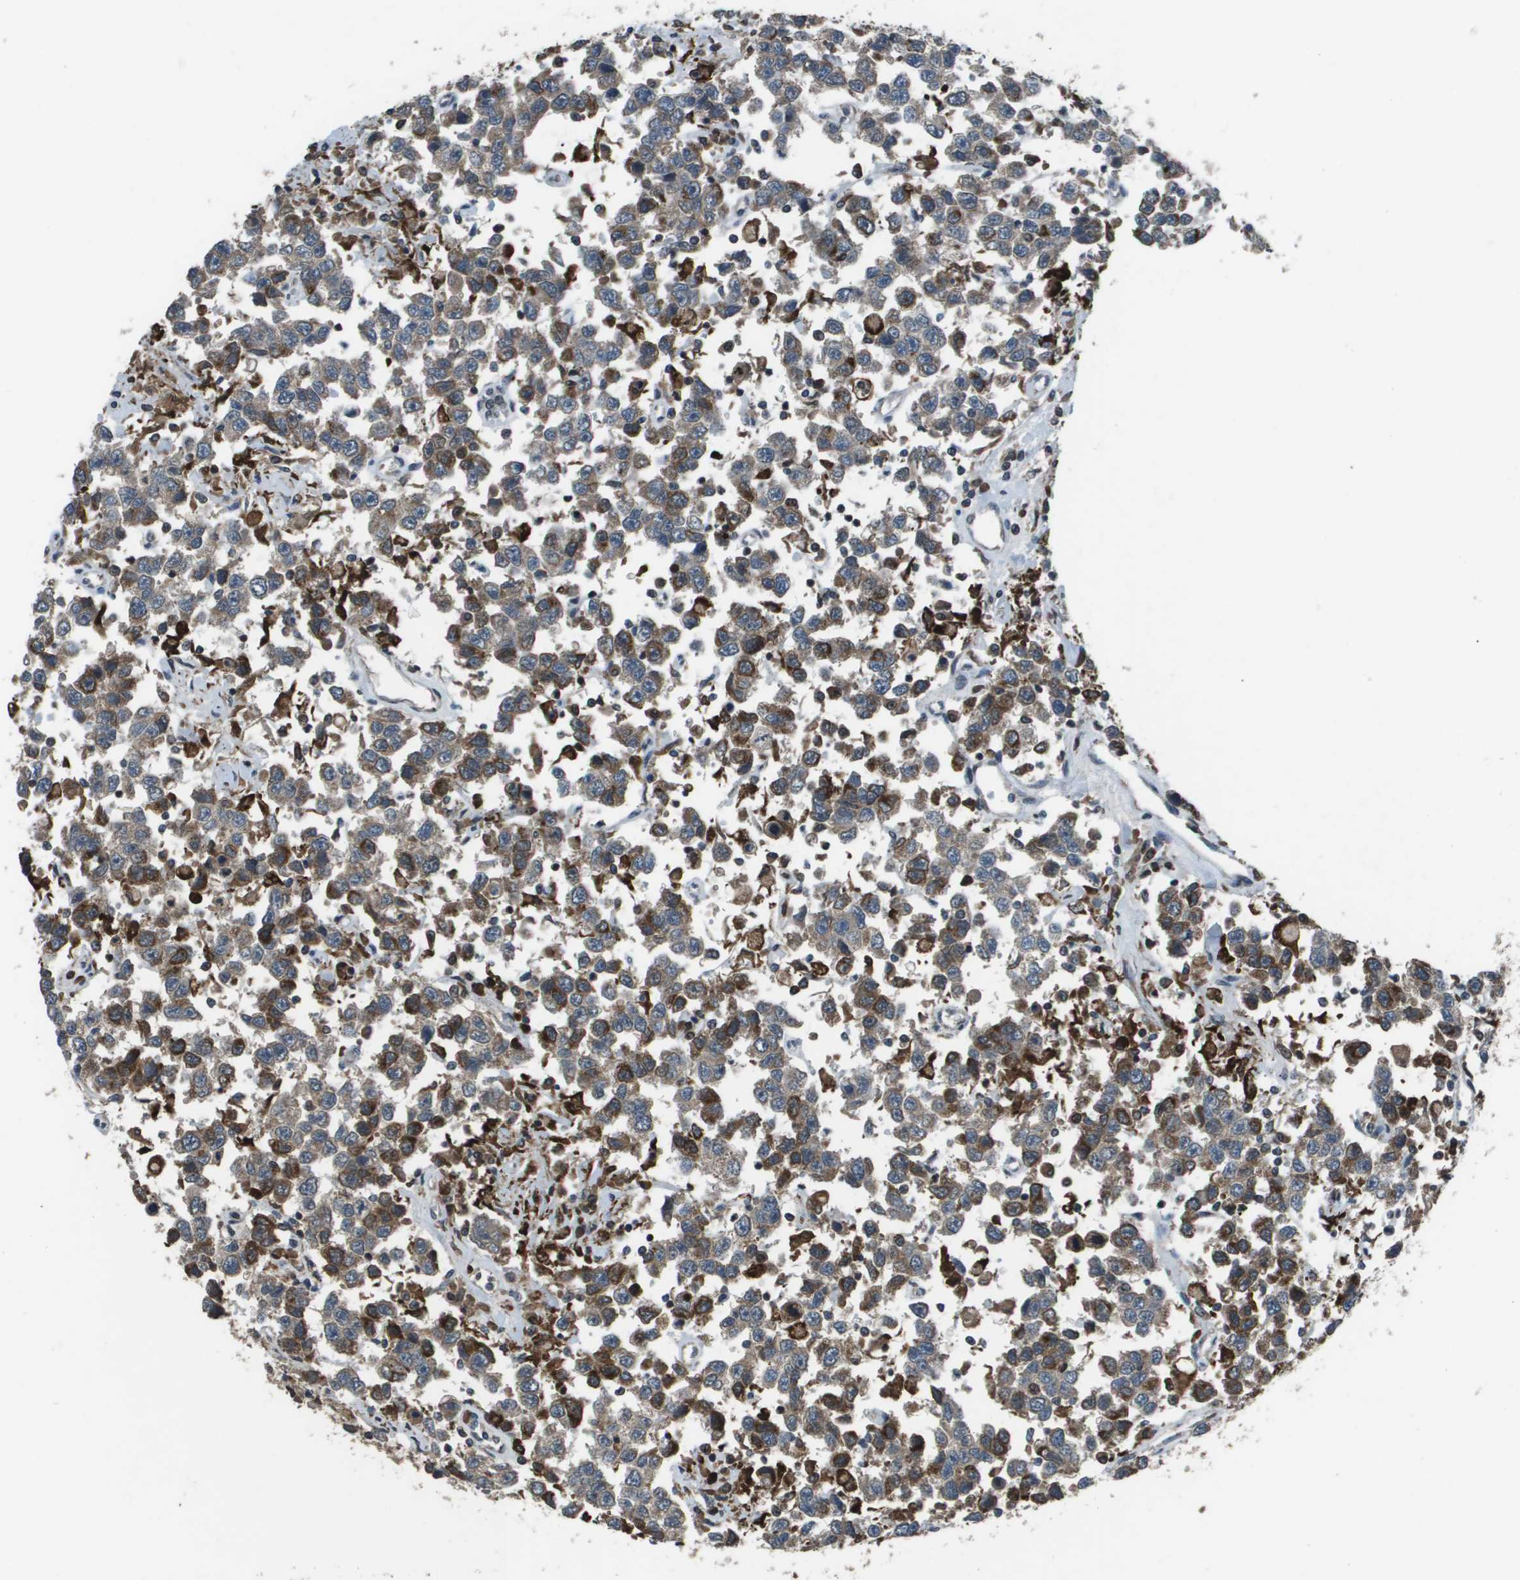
{"staining": {"intensity": "weak", "quantity": "<25%", "location": "cytoplasmic/membranous"}, "tissue": "testis cancer", "cell_type": "Tumor cells", "image_type": "cancer", "snomed": [{"axis": "morphology", "description": "Seminoma, NOS"}, {"axis": "topography", "description": "Testis"}], "caption": "Tumor cells show no significant protein expression in testis cancer (seminoma).", "gene": "GOSR2", "patient": {"sex": "male", "age": 41}}